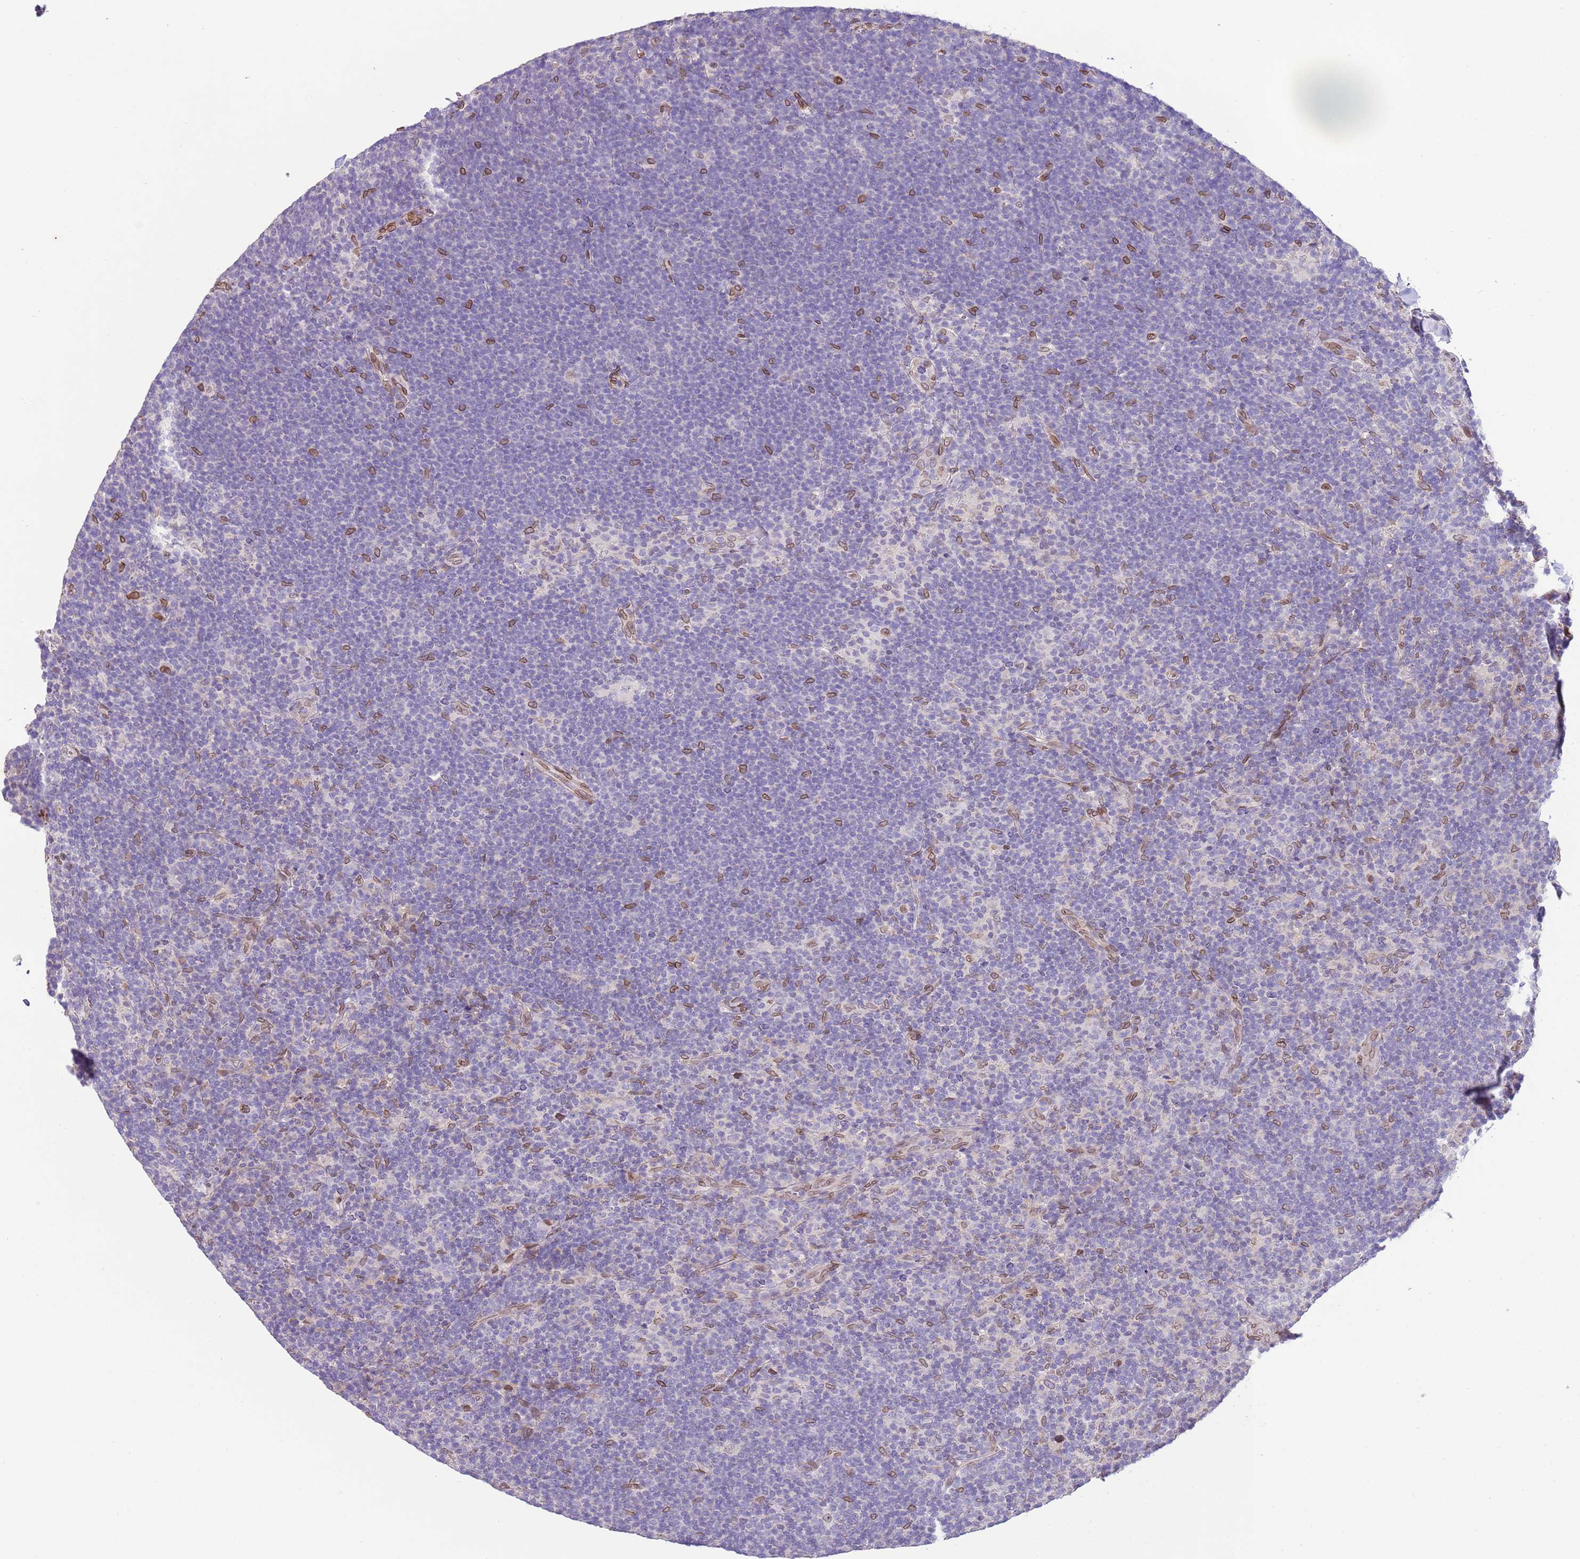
{"staining": {"intensity": "negative", "quantity": "none", "location": "none"}, "tissue": "lymphoma", "cell_type": "Tumor cells", "image_type": "cancer", "snomed": [{"axis": "morphology", "description": "Hodgkin's disease, NOS"}, {"axis": "topography", "description": "Lymph node"}], "caption": "DAB immunohistochemical staining of human Hodgkin's disease shows no significant positivity in tumor cells. Nuclei are stained in blue.", "gene": "TMEM47", "patient": {"sex": "female", "age": 57}}